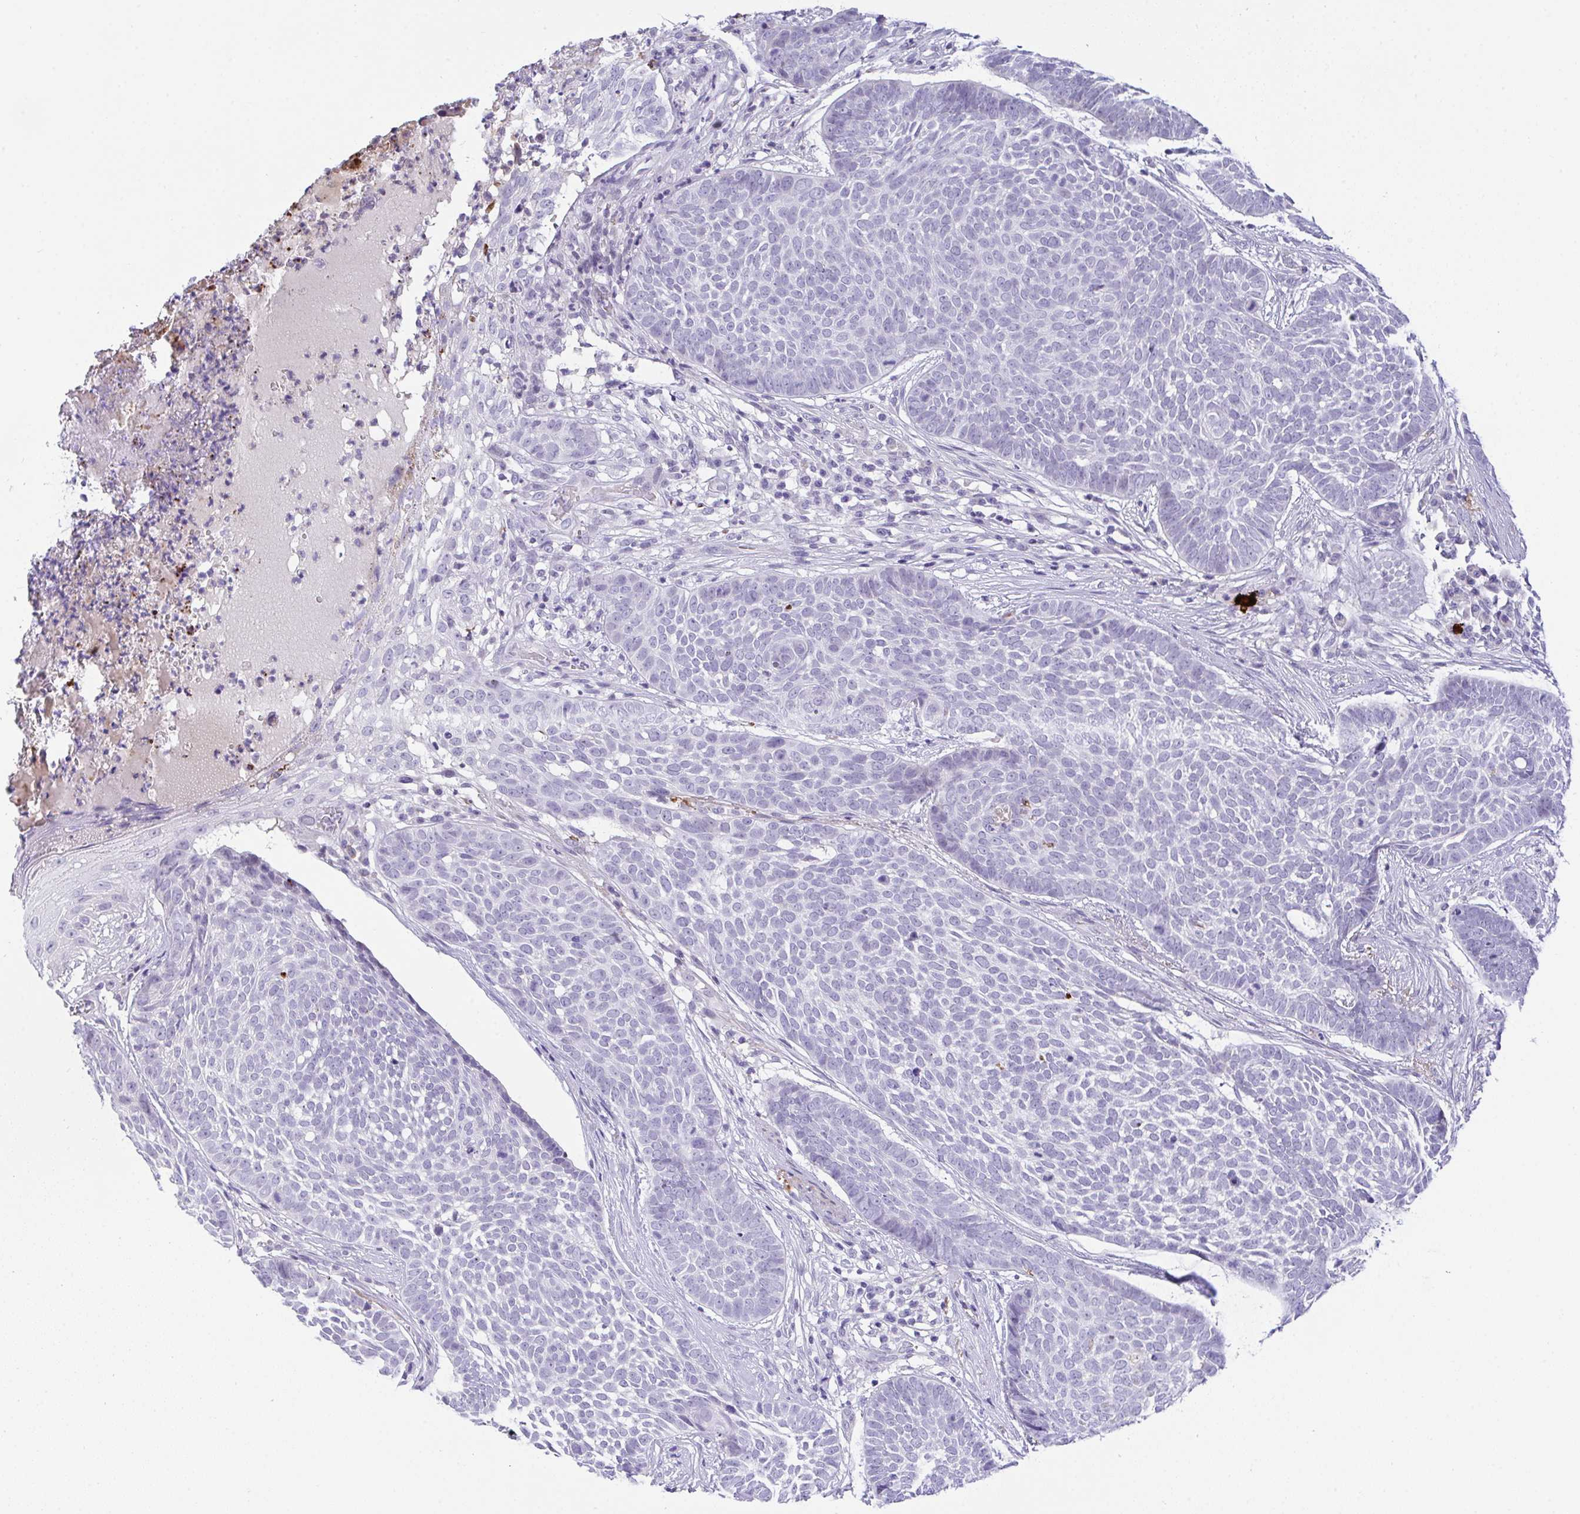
{"staining": {"intensity": "negative", "quantity": "none", "location": "none"}, "tissue": "skin cancer", "cell_type": "Tumor cells", "image_type": "cancer", "snomed": [{"axis": "morphology", "description": "Basal cell carcinoma"}, {"axis": "topography", "description": "Skin"}], "caption": "Skin basal cell carcinoma stained for a protein using IHC exhibits no staining tumor cells.", "gene": "KMT2E", "patient": {"sex": "female", "age": 89}}